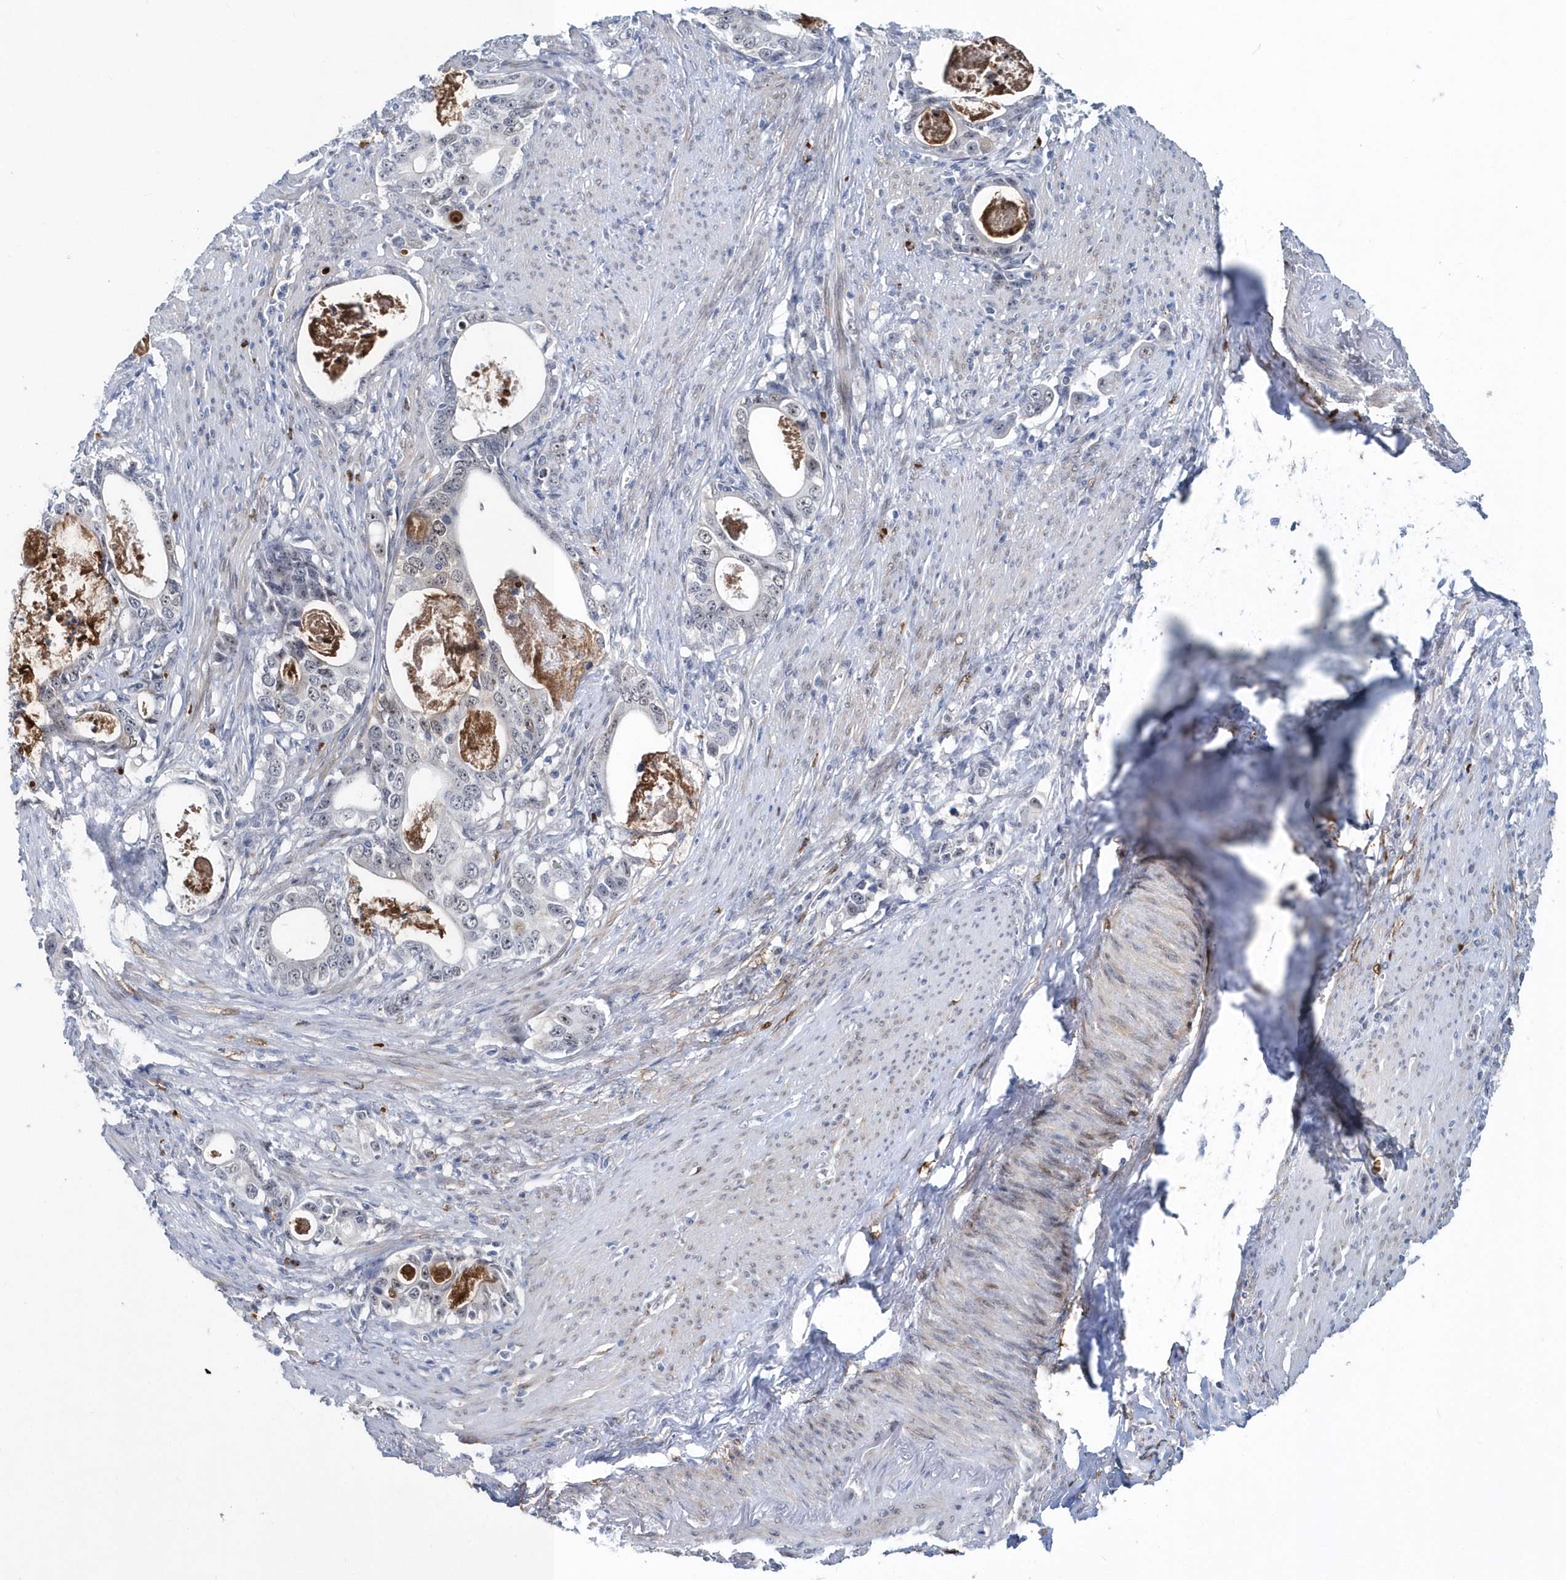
{"staining": {"intensity": "negative", "quantity": "none", "location": "none"}, "tissue": "stomach cancer", "cell_type": "Tumor cells", "image_type": "cancer", "snomed": [{"axis": "morphology", "description": "Adenocarcinoma, NOS"}, {"axis": "topography", "description": "Stomach, lower"}], "caption": "IHC image of human stomach adenocarcinoma stained for a protein (brown), which exhibits no staining in tumor cells. The staining is performed using DAB brown chromogen with nuclei counter-stained in using hematoxylin.", "gene": "ASCL4", "patient": {"sex": "female", "age": 72}}